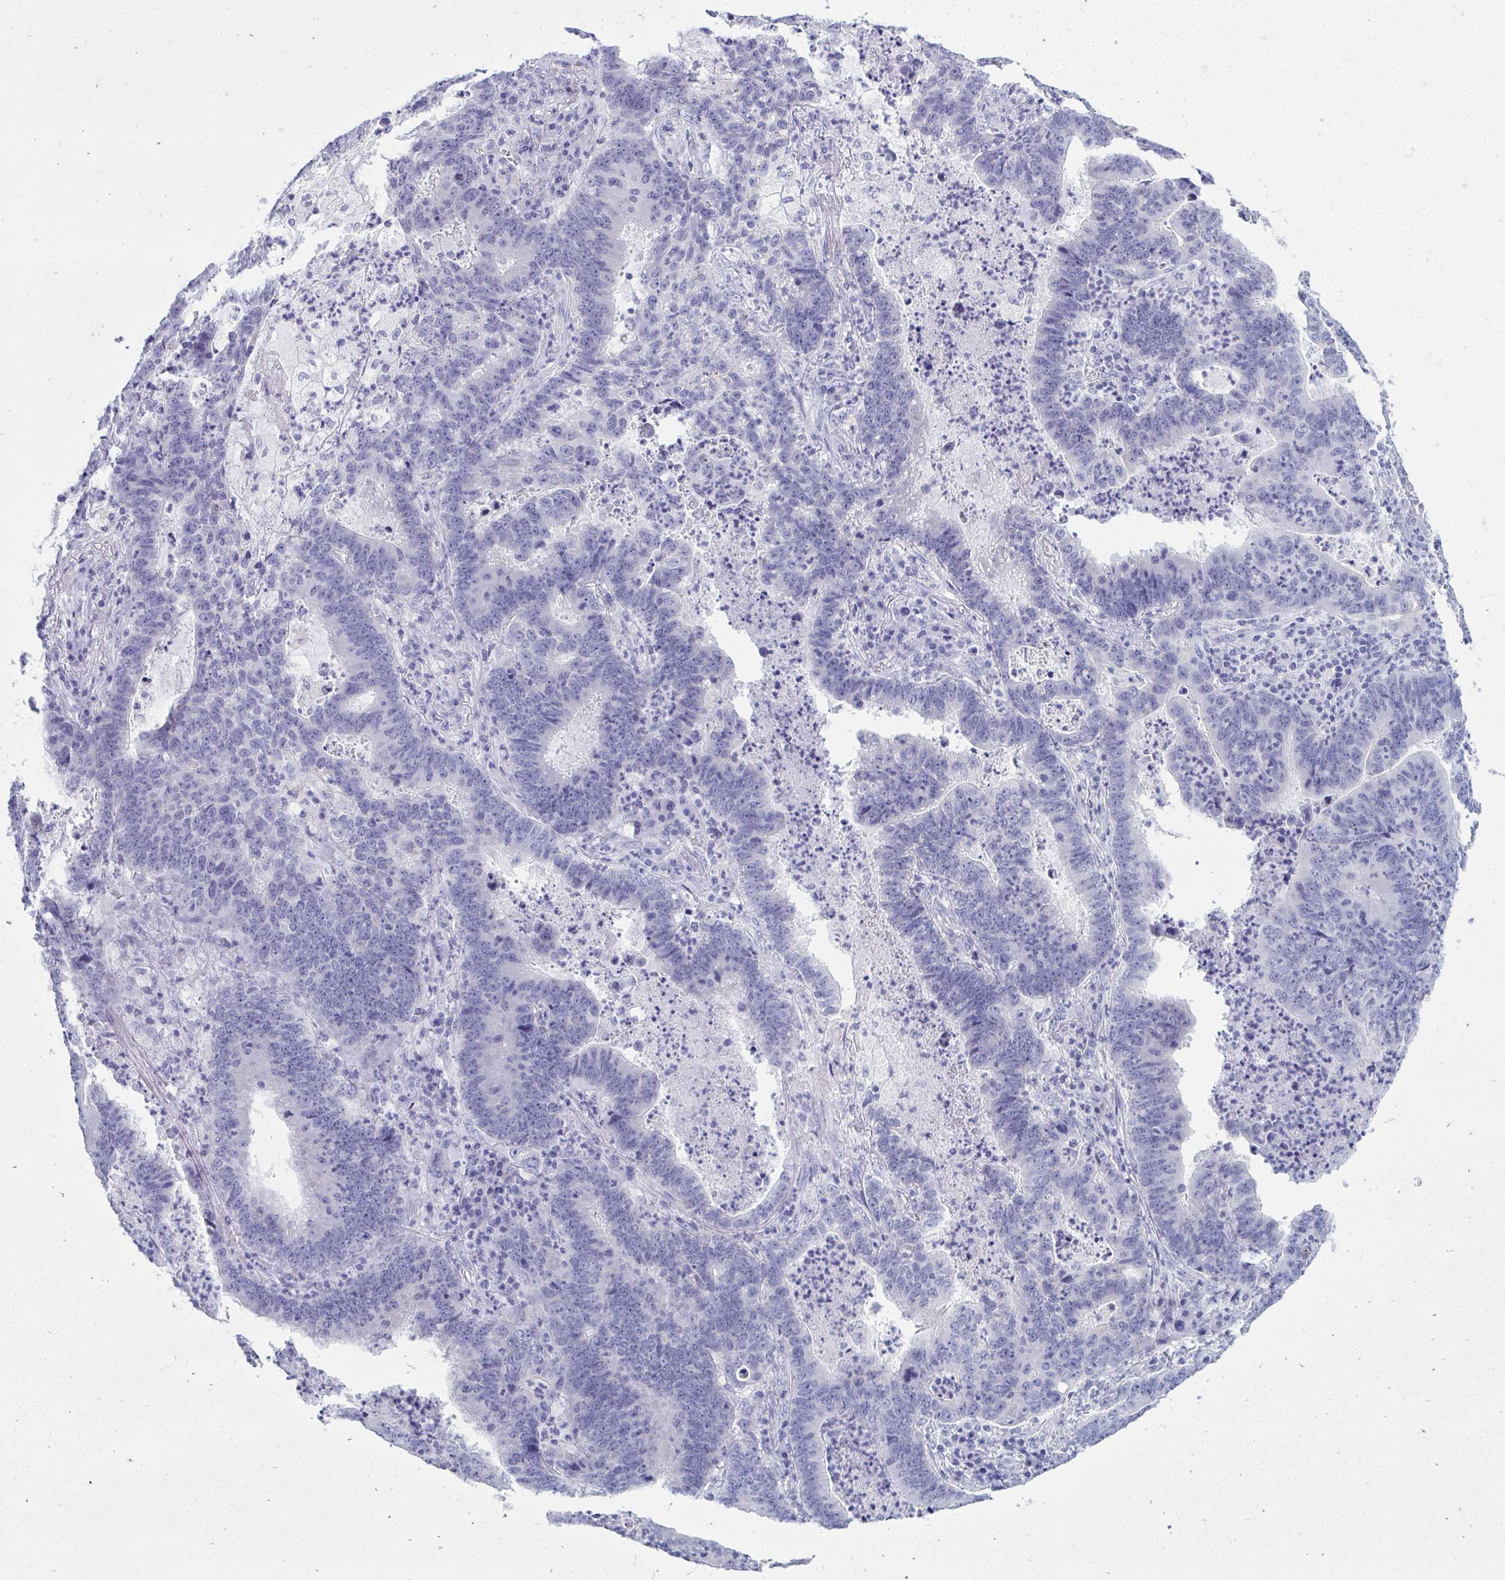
{"staining": {"intensity": "negative", "quantity": "none", "location": "none"}, "tissue": "lung cancer", "cell_type": "Tumor cells", "image_type": "cancer", "snomed": [{"axis": "morphology", "description": "Aneuploidy"}, {"axis": "morphology", "description": "Adenocarcinoma, NOS"}, {"axis": "morphology", "description": "Adenocarcinoma primary or metastatic"}, {"axis": "topography", "description": "Lung"}], "caption": "Image shows no significant protein expression in tumor cells of lung adenocarcinoma.", "gene": "QDPR", "patient": {"sex": "female", "age": 75}}